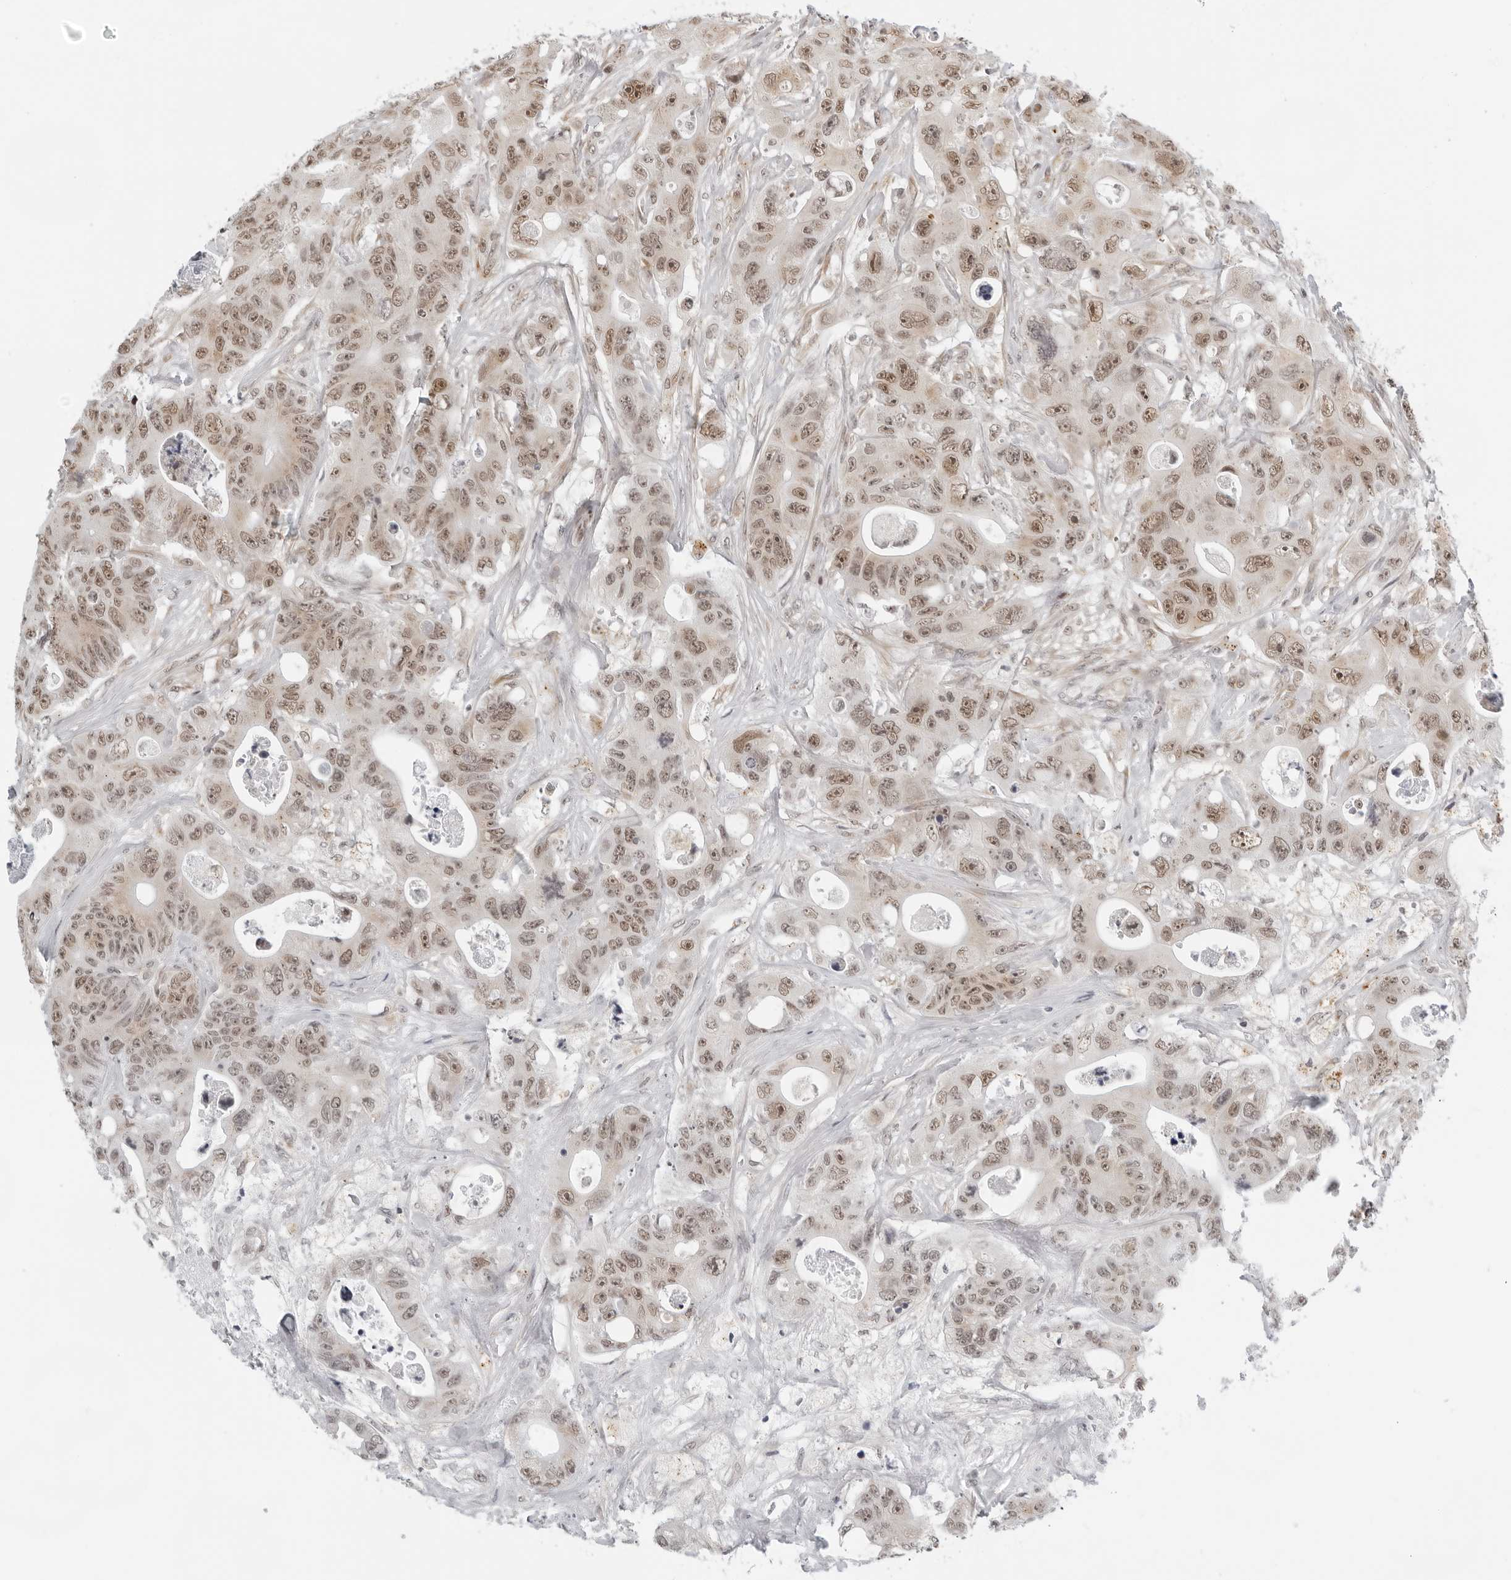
{"staining": {"intensity": "moderate", "quantity": ">75%", "location": "nuclear"}, "tissue": "colorectal cancer", "cell_type": "Tumor cells", "image_type": "cancer", "snomed": [{"axis": "morphology", "description": "Adenocarcinoma, NOS"}, {"axis": "topography", "description": "Colon"}], "caption": "A micrograph showing moderate nuclear staining in about >75% of tumor cells in colorectal cancer, as visualized by brown immunohistochemical staining.", "gene": "TOX4", "patient": {"sex": "female", "age": 46}}